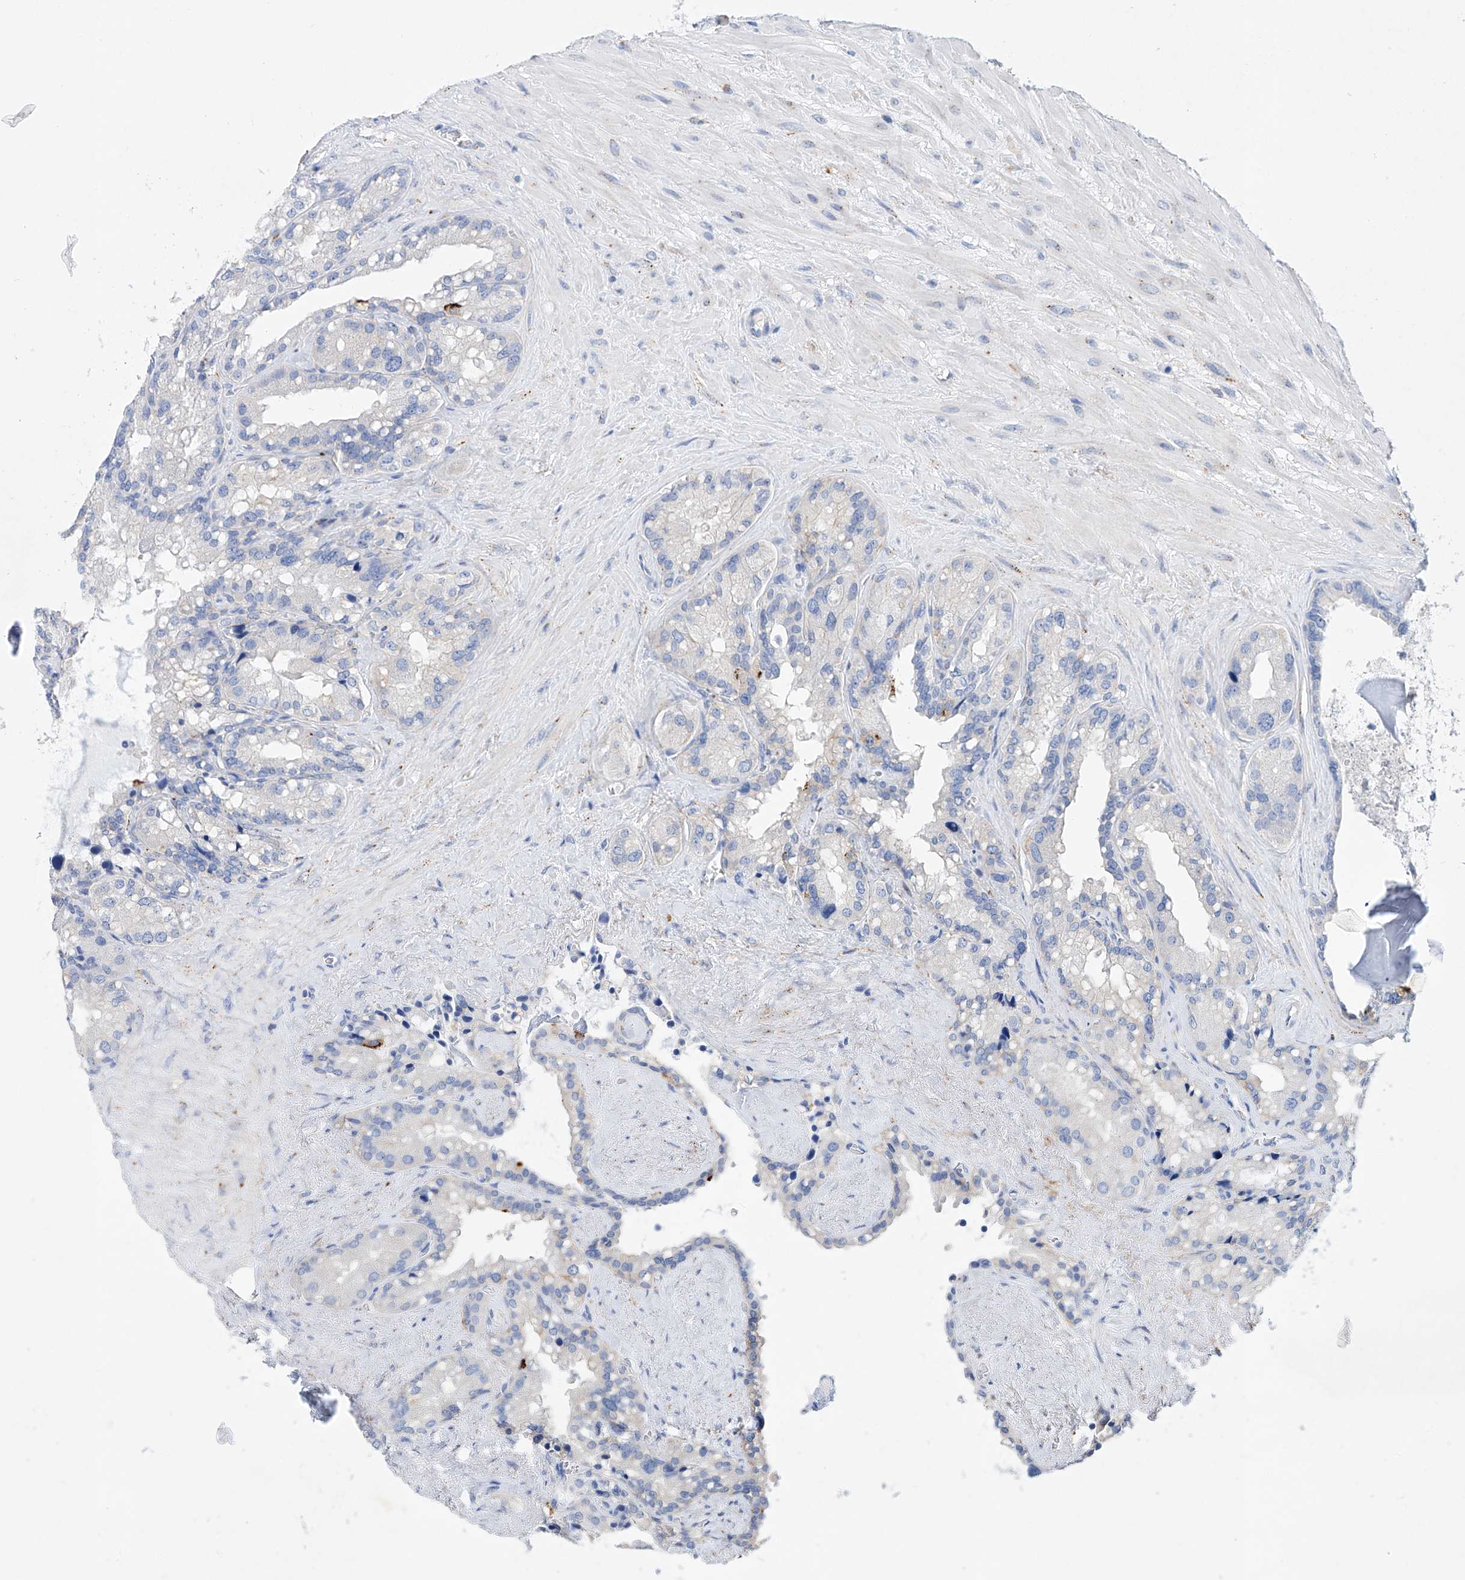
{"staining": {"intensity": "negative", "quantity": "none", "location": "none"}, "tissue": "seminal vesicle", "cell_type": "Glandular cells", "image_type": "normal", "snomed": [{"axis": "morphology", "description": "Normal tissue, NOS"}, {"axis": "topography", "description": "Prostate"}, {"axis": "topography", "description": "Seminal veicle"}], "caption": "IHC of normal human seminal vesicle displays no positivity in glandular cells. The staining was performed using DAB to visualize the protein expression in brown, while the nuclei were stained in blue with hematoxylin (Magnification: 20x).", "gene": "LURAP1", "patient": {"sex": "male", "age": 68}}